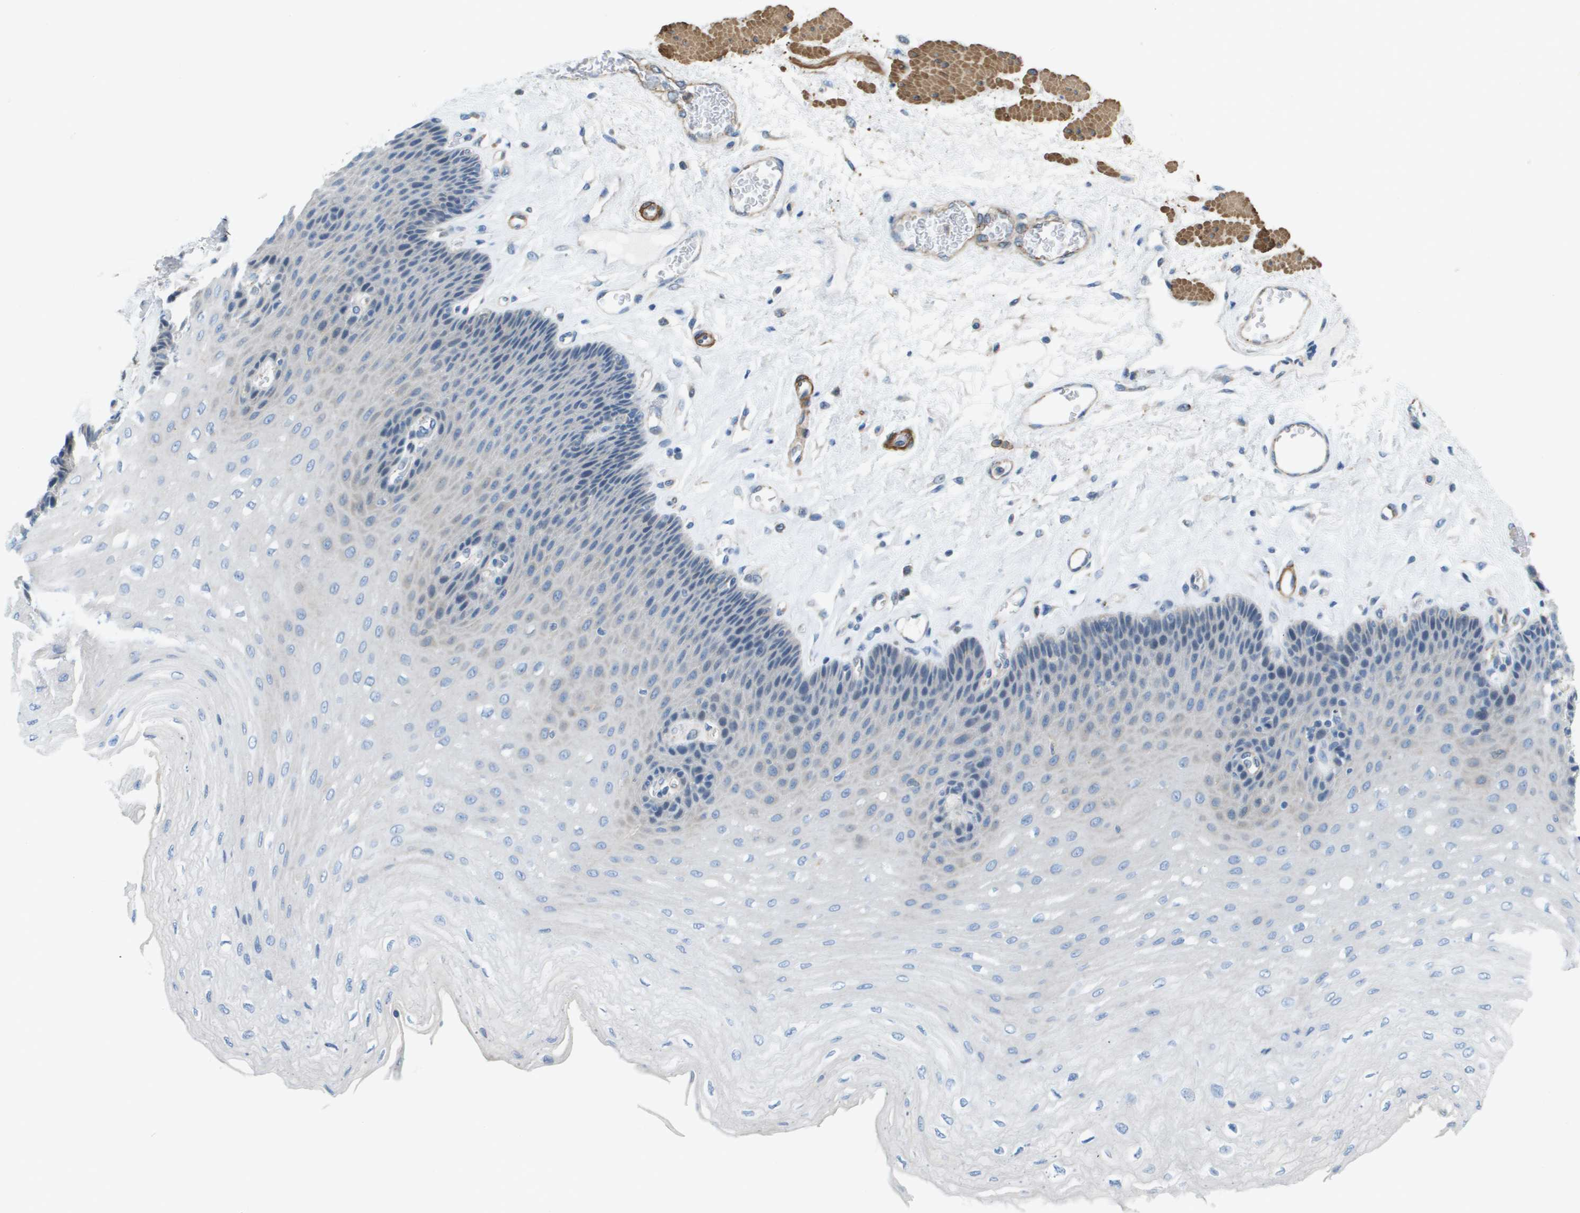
{"staining": {"intensity": "negative", "quantity": "none", "location": "none"}, "tissue": "esophagus", "cell_type": "Squamous epithelial cells", "image_type": "normal", "snomed": [{"axis": "morphology", "description": "Normal tissue, NOS"}, {"axis": "topography", "description": "Esophagus"}], "caption": "Esophagus was stained to show a protein in brown. There is no significant expression in squamous epithelial cells. (Immunohistochemistry (ihc), brightfield microscopy, high magnification).", "gene": "MYH11", "patient": {"sex": "female", "age": 72}}